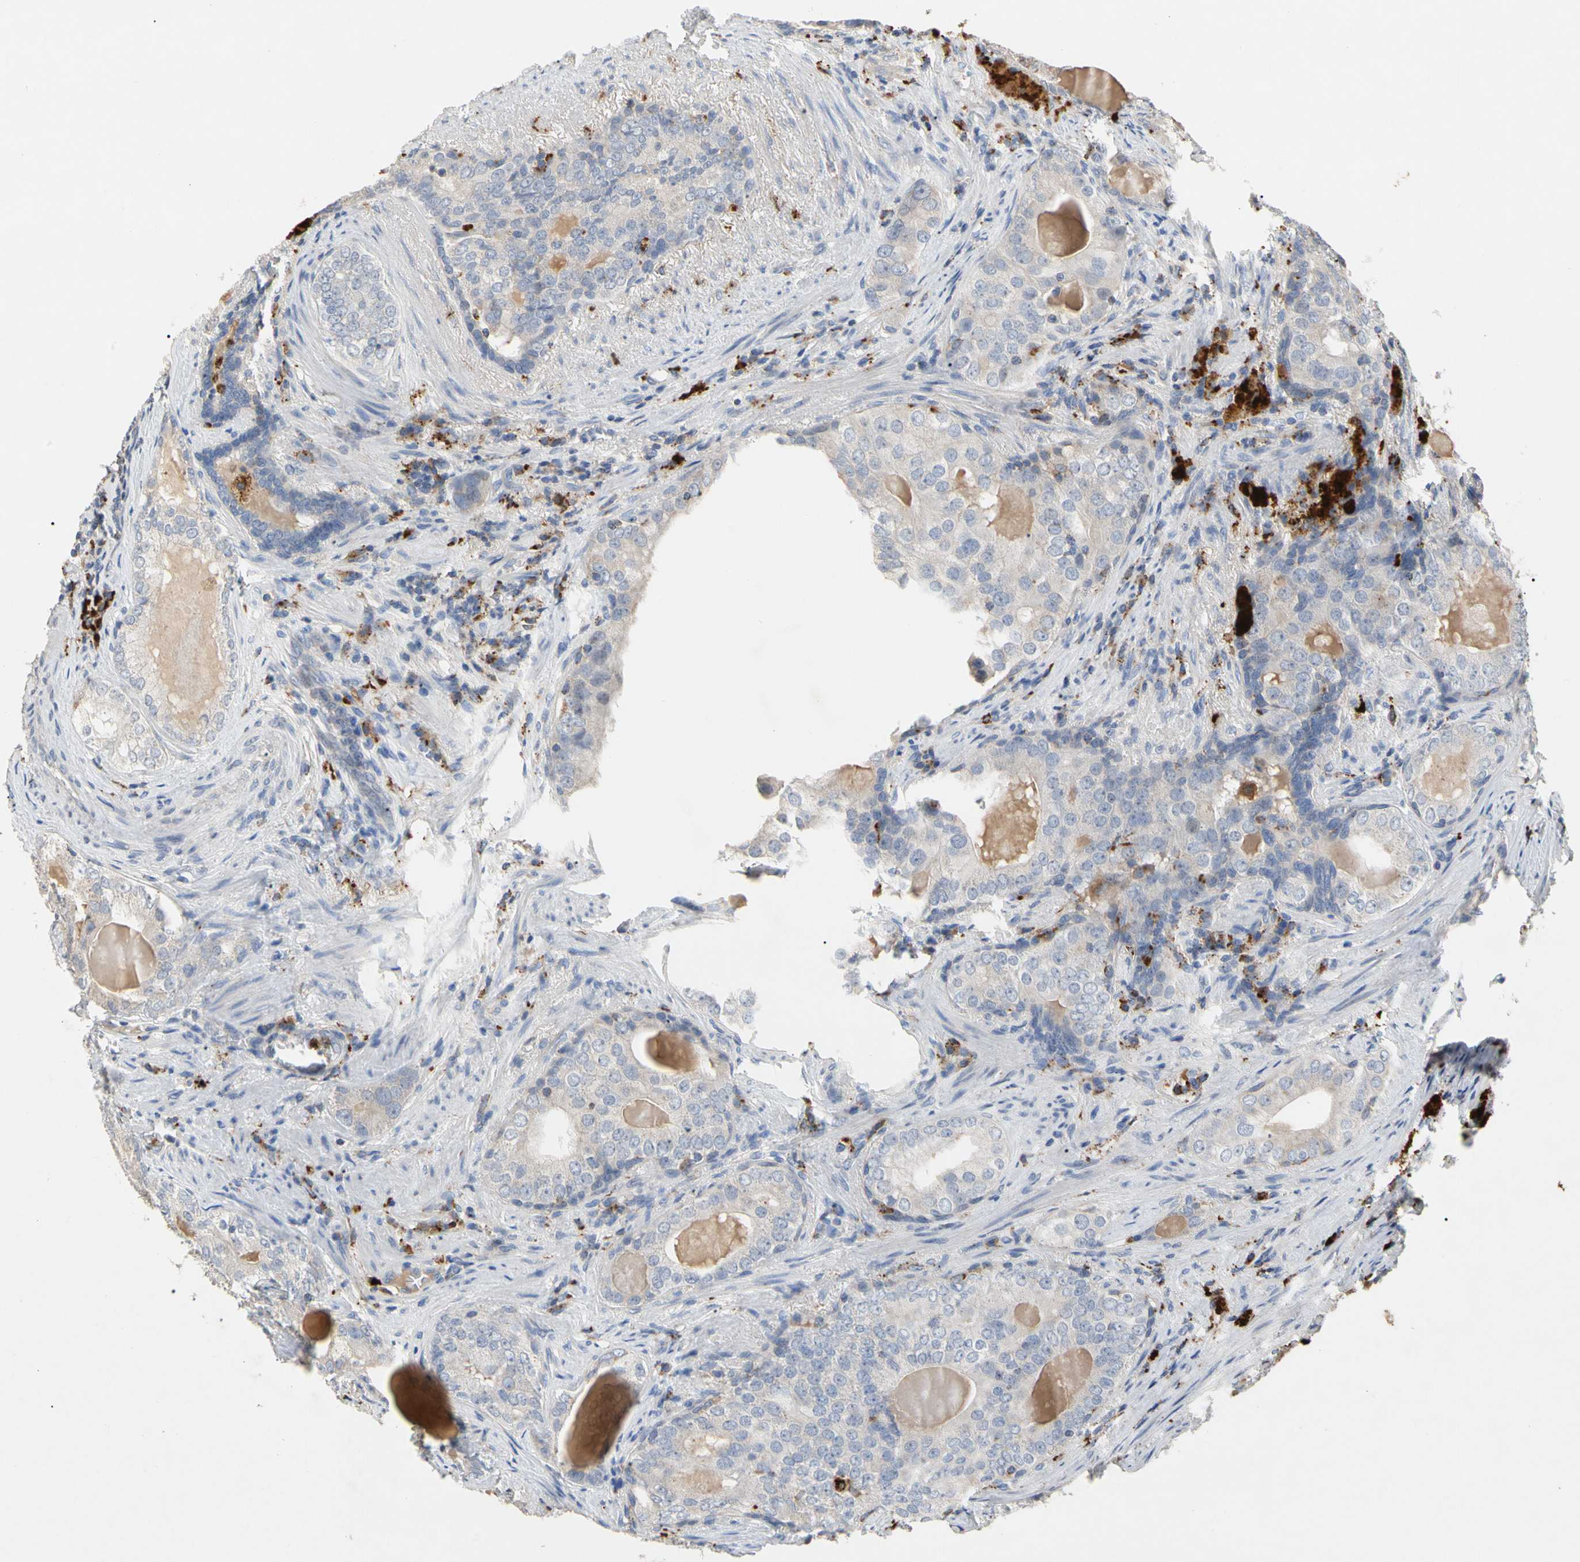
{"staining": {"intensity": "weak", "quantity": "<25%", "location": "cytoplasmic/membranous"}, "tissue": "prostate cancer", "cell_type": "Tumor cells", "image_type": "cancer", "snomed": [{"axis": "morphology", "description": "Adenocarcinoma, High grade"}, {"axis": "topography", "description": "Prostate"}], "caption": "Immunohistochemistry of human prostate high-grade adenocarcinoma exhibits no staining in tumor cells.", "gene": "ADA2", "patient": {"sex": "male", "age": 66}}